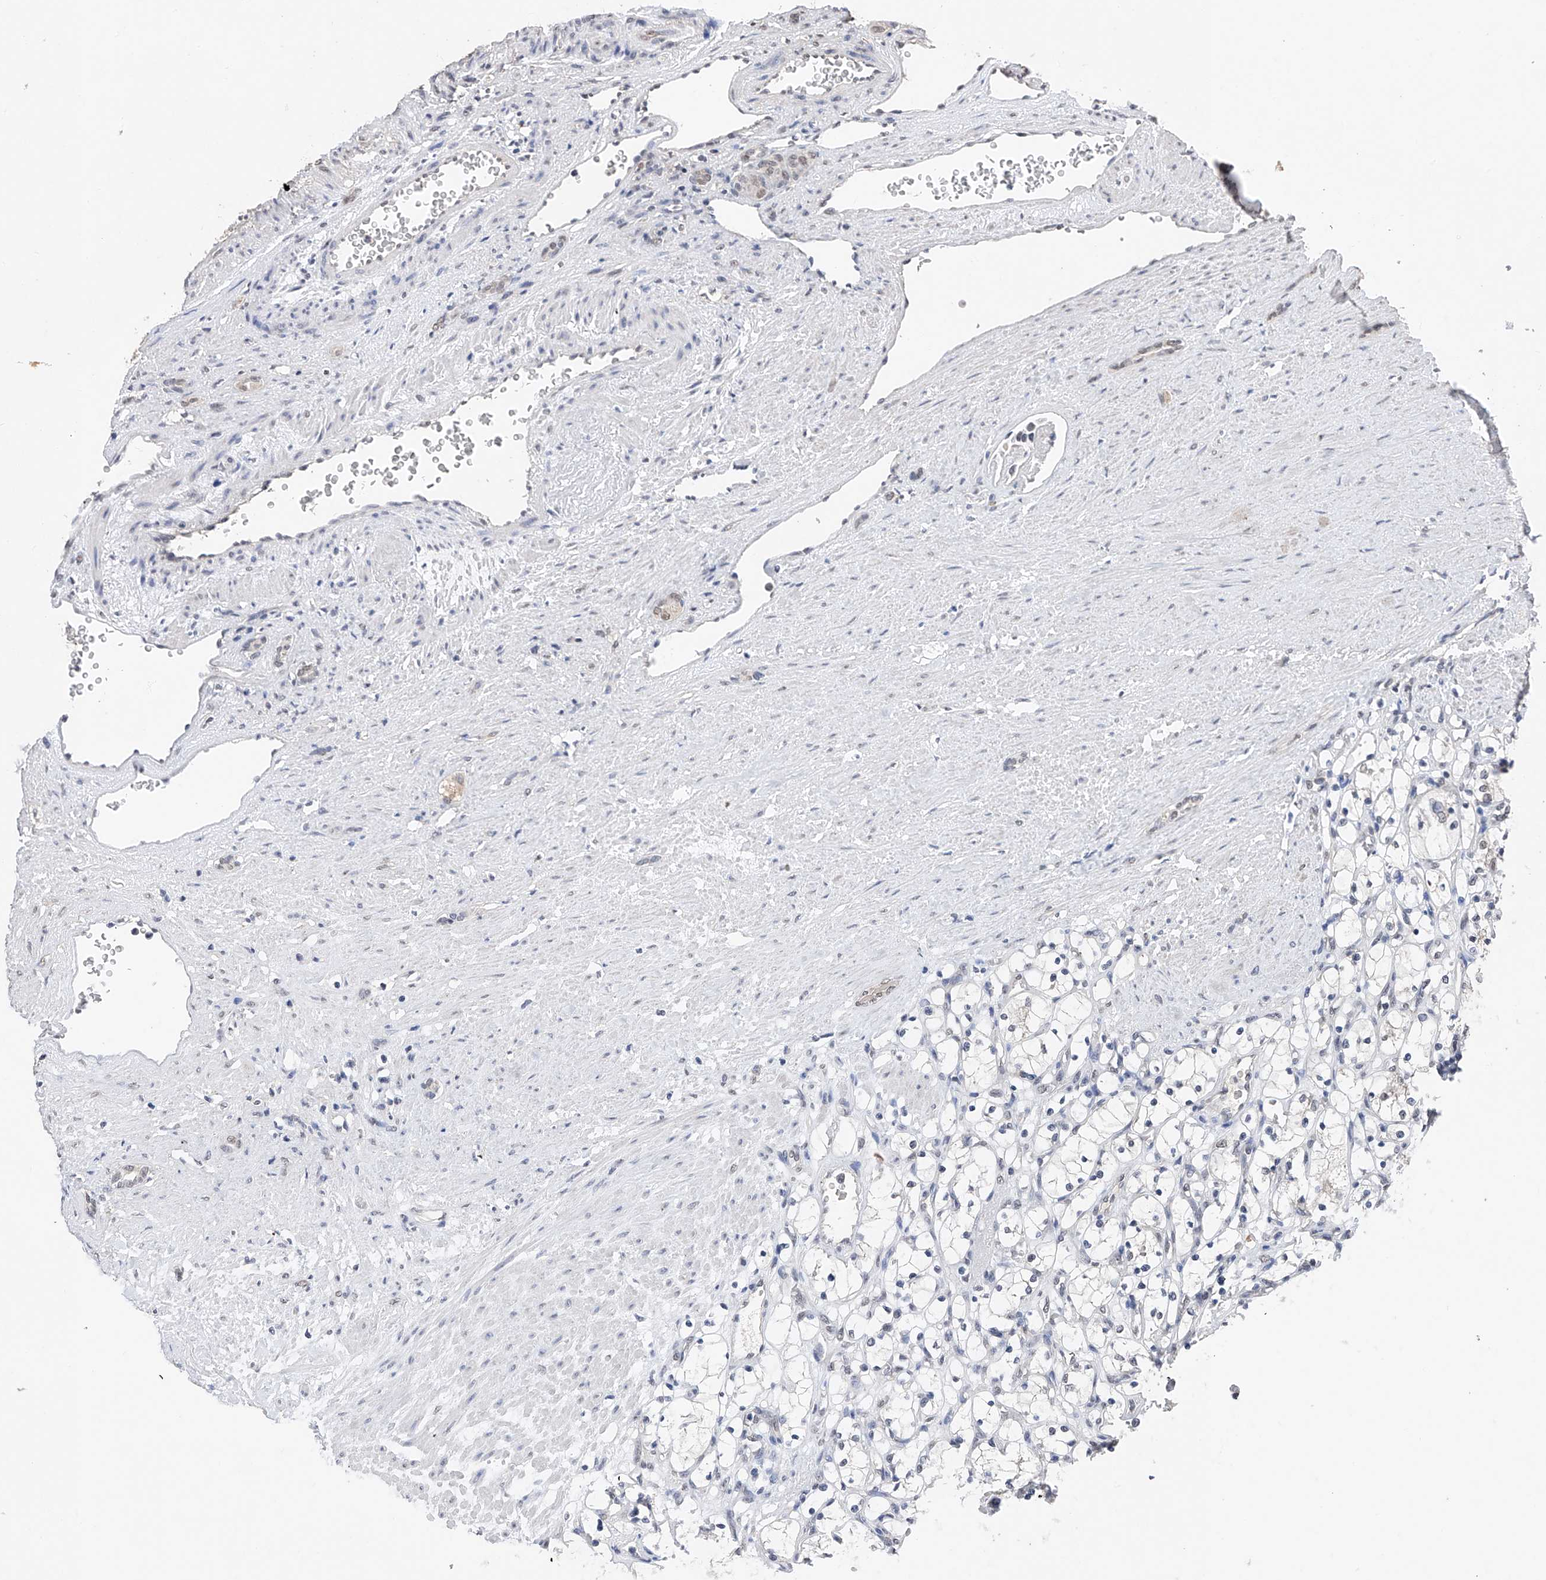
{"staining": {"intensity": "negative", "quantity": "none", "location": "none"}, "tissue": "renal cancer", "cell_type": "Tumor cells", "image_type": "cancer", "snomed": [{"axis": "morphology", "description": "Adenocarcinoma, NOS"}, {"axis": "topography", "description": "Kidney"}], "caption": "High power microscopy micrograph of an immunohistochemistry (IHC) image of renal cancer, revealing no significant positivity in tumor cells.", "gene": "DMAP1", "patient": {"sex": "female", "age": 69}}